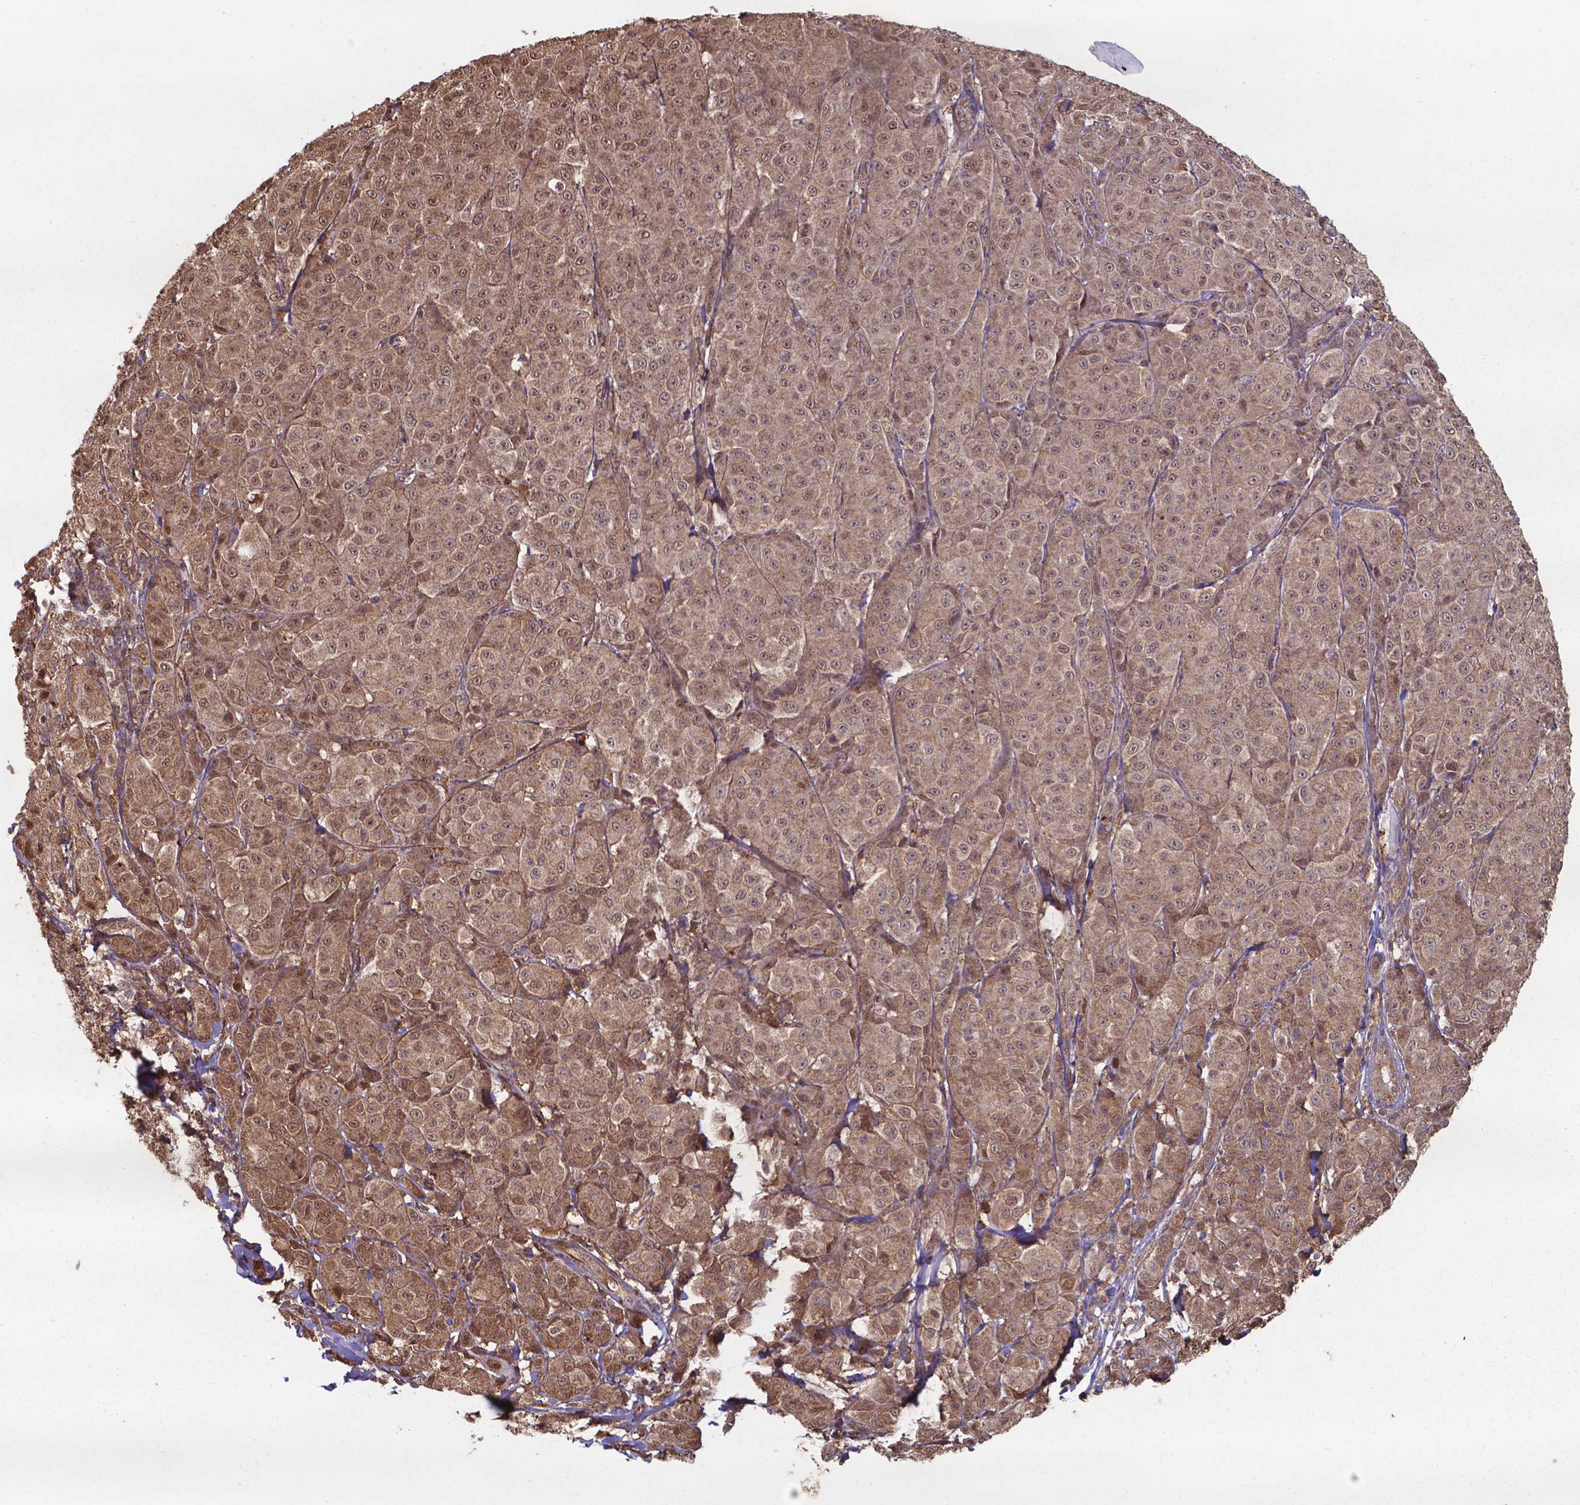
{"staining": {"intensity": "moderate", "quantity": ">75%", "location": "cytoplasmic/membranous,nuclear"}, "tissue": "melanoma", "cell_type": "Tumor cells", "image_type": "cancer", "snomed": [{"axis": "morphology", "description": "Malignant melanoma, NOS"}, {"axis": "topography", "description": "Skin"}], "caption": "Human melanoma stained for a protein (brown) displays moderate cytoplasmic/membranous and nuclear positive staining in approximately >75% of tumor cells.", "gene": "CHP2", "patient": {"sex": "male", "age": 89}}